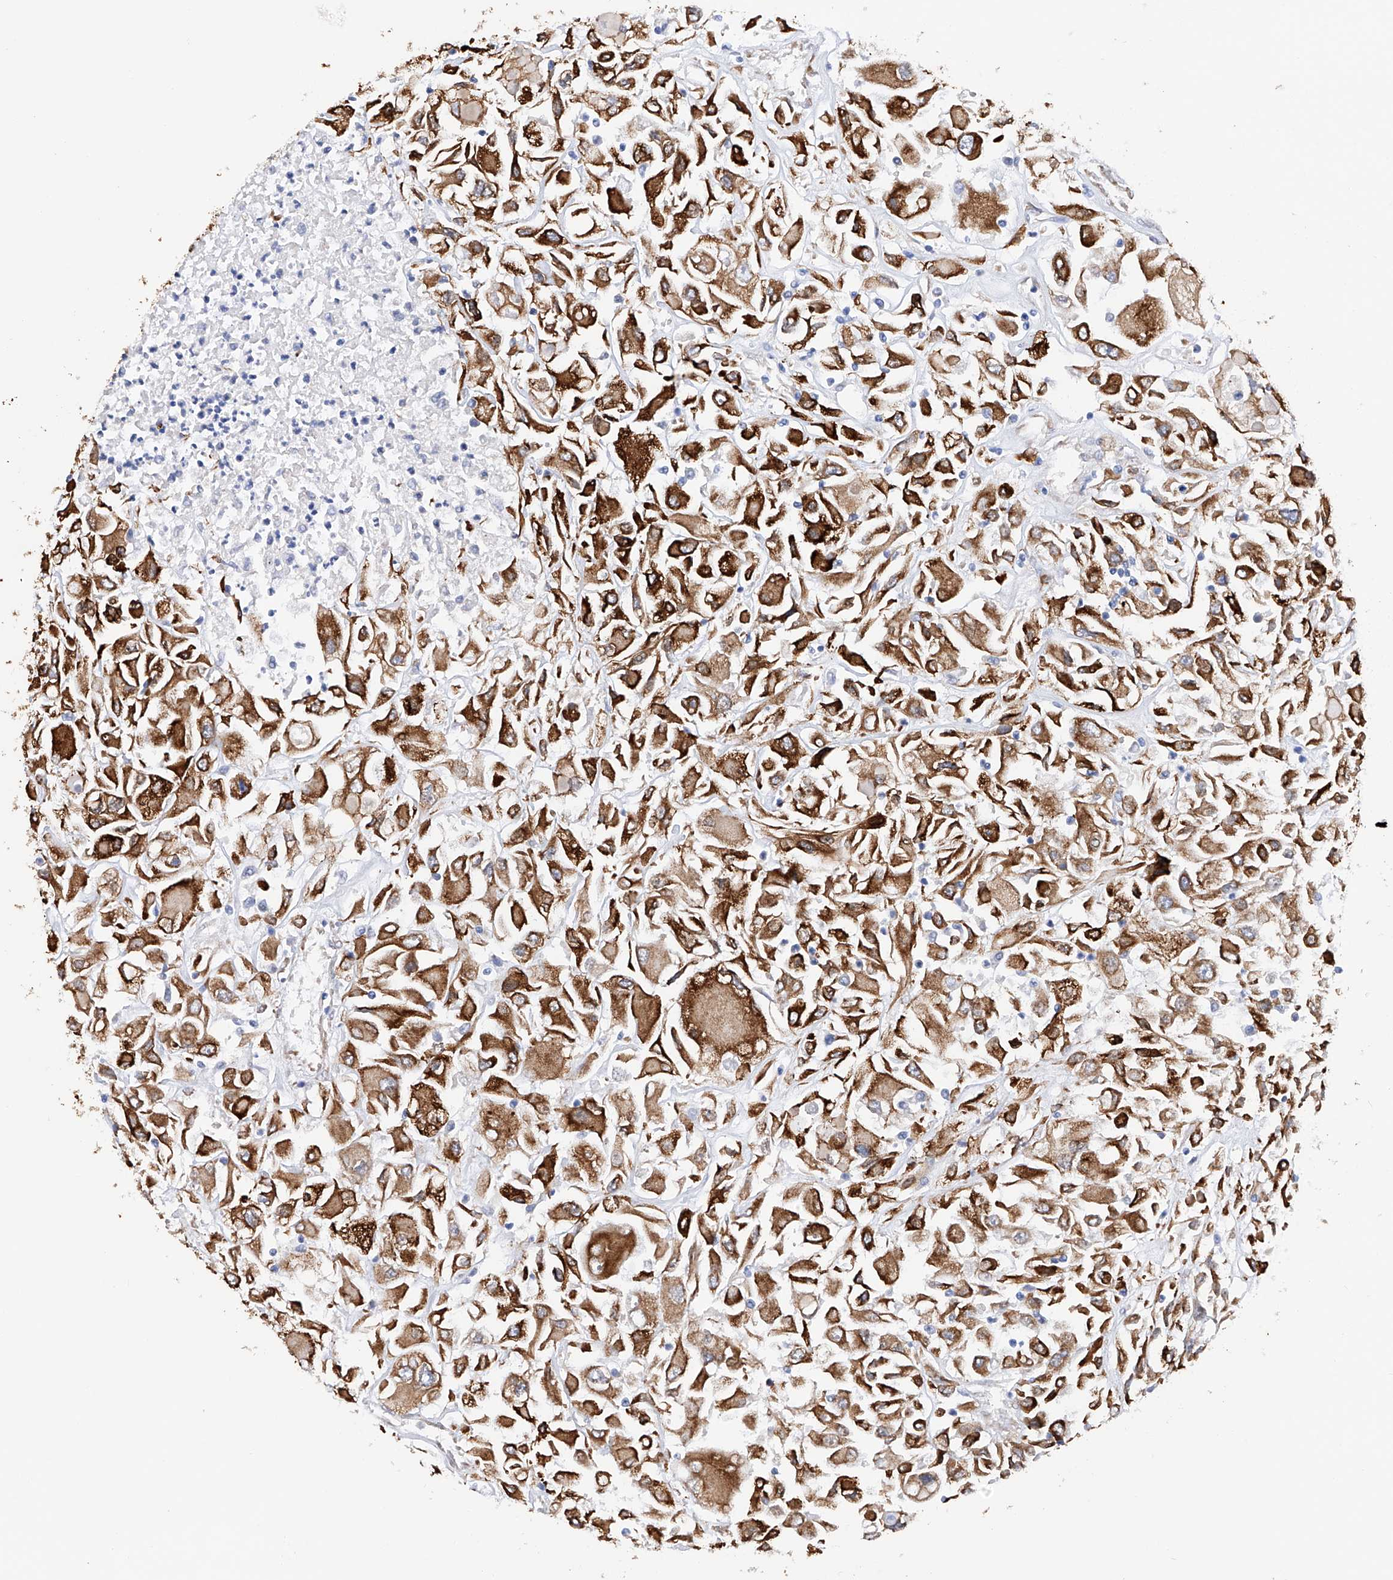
{"staining": {"intensity": "strong", "quantity": ">75%", "location": "cytoplasmic/membranous"}, "tissue": "renal cancer", "cell_type": "Tumor cells", "image_type": "cancer", "snomed": [{"axis": "morphology", "description": "Adenocarcinoma, NOS"}, {"axis": "topography", "description": "Kidney"}], "caption": "Renal cancer (adenocarcinoma) stained for a protein (brown) exhibits strong cytoplasmic/membranous positive staining in approximately >75% of tumor cells.", "gene": "PDIA5", "patient": {"sex": "female", "age": 52}}